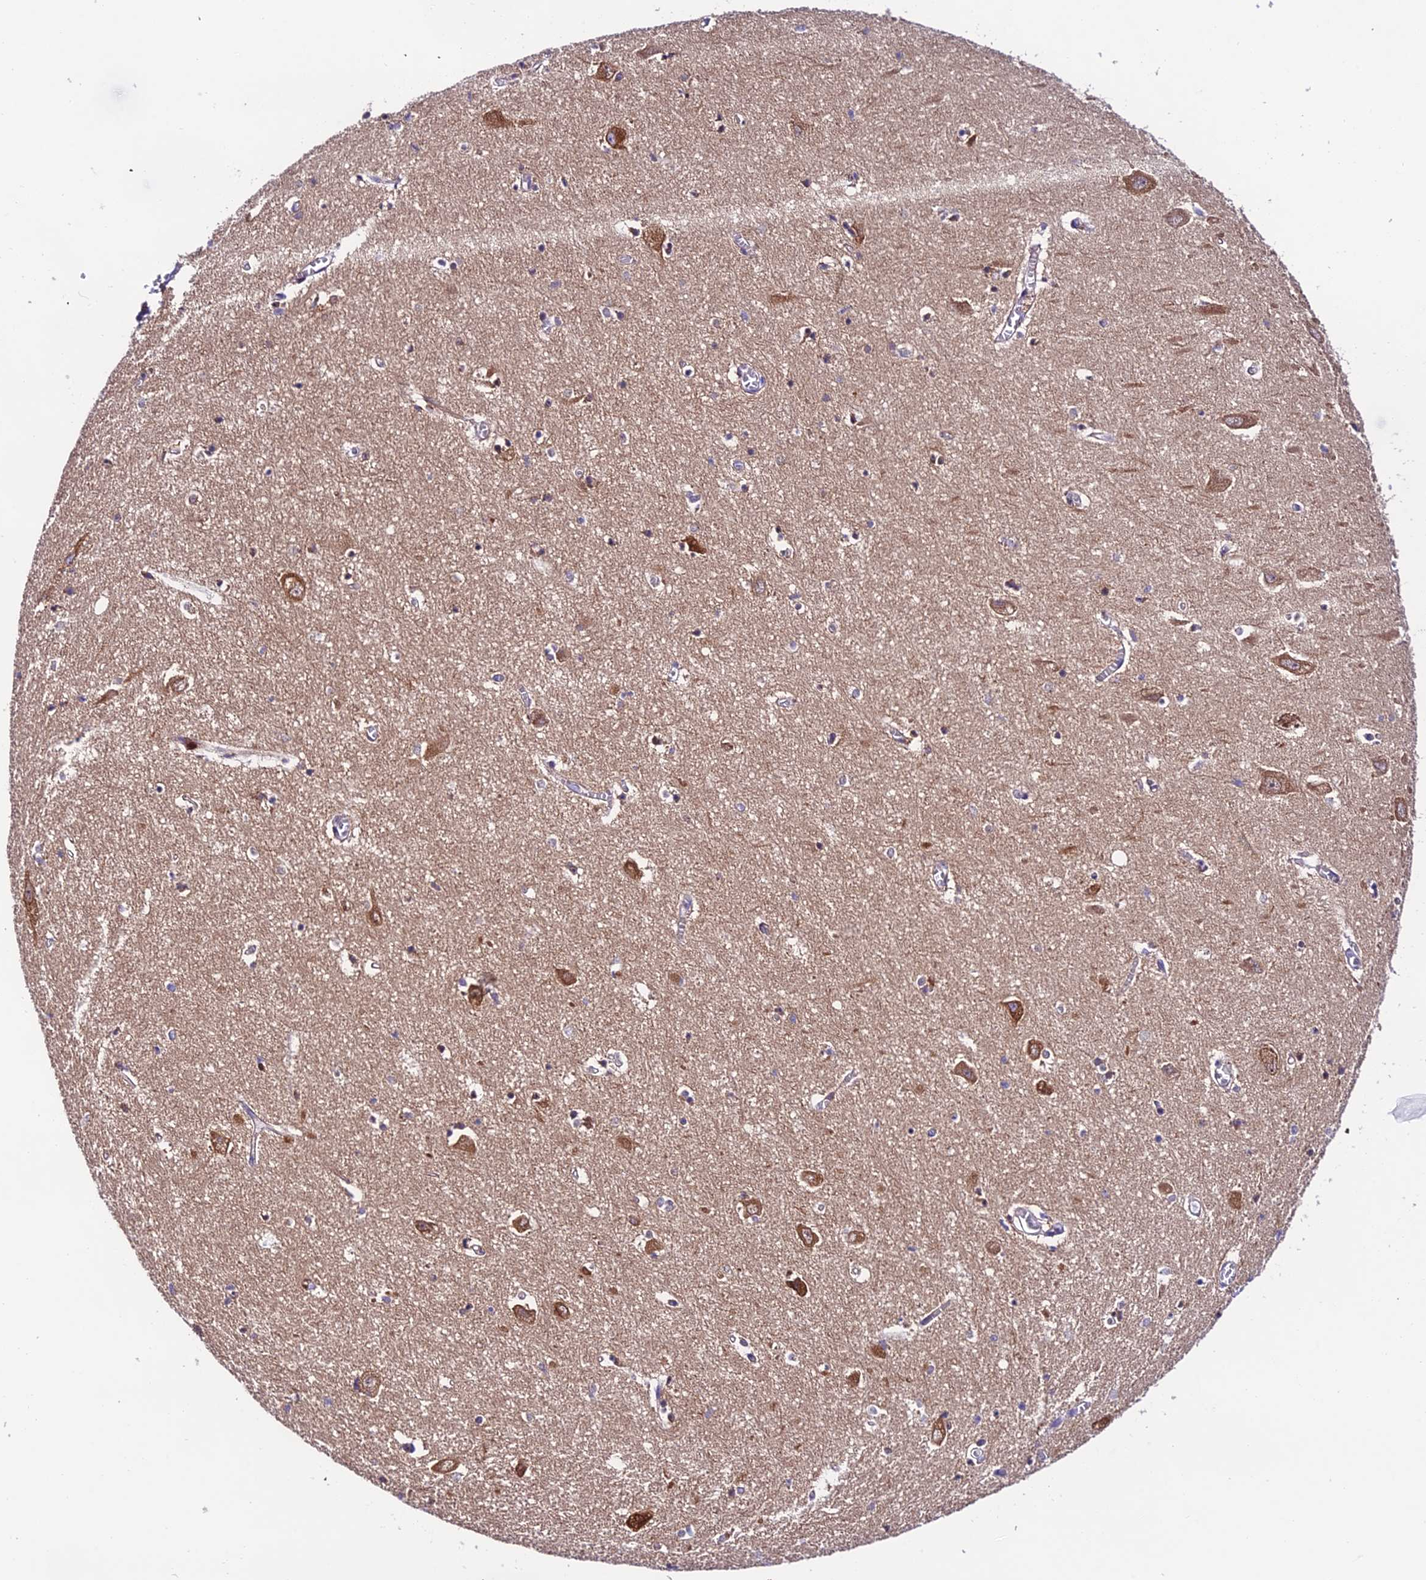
{"staining": {"intensity": "moderate", "quantity": "<25%", "location": "cytoplasmic/membranous"}, "tissue": "hippocampus", "cell_type": "Glial cells", "image_type": "normal", "snomed": [{"axis": "morphology", "description": "Normal tissue, NOS"}, {"axis": "topography", "description": "Hippocampus"}], "caption": "Immunohistochemistry (IHC) micrograph of benign human hippocampus stained for a protein (brown), which demonstrates low levels of moderate cytoplasmic/membranous staining in about <25% of glial cells.", "gene": "LACTB2", "patient": {"sex": "female", "age": 64}}